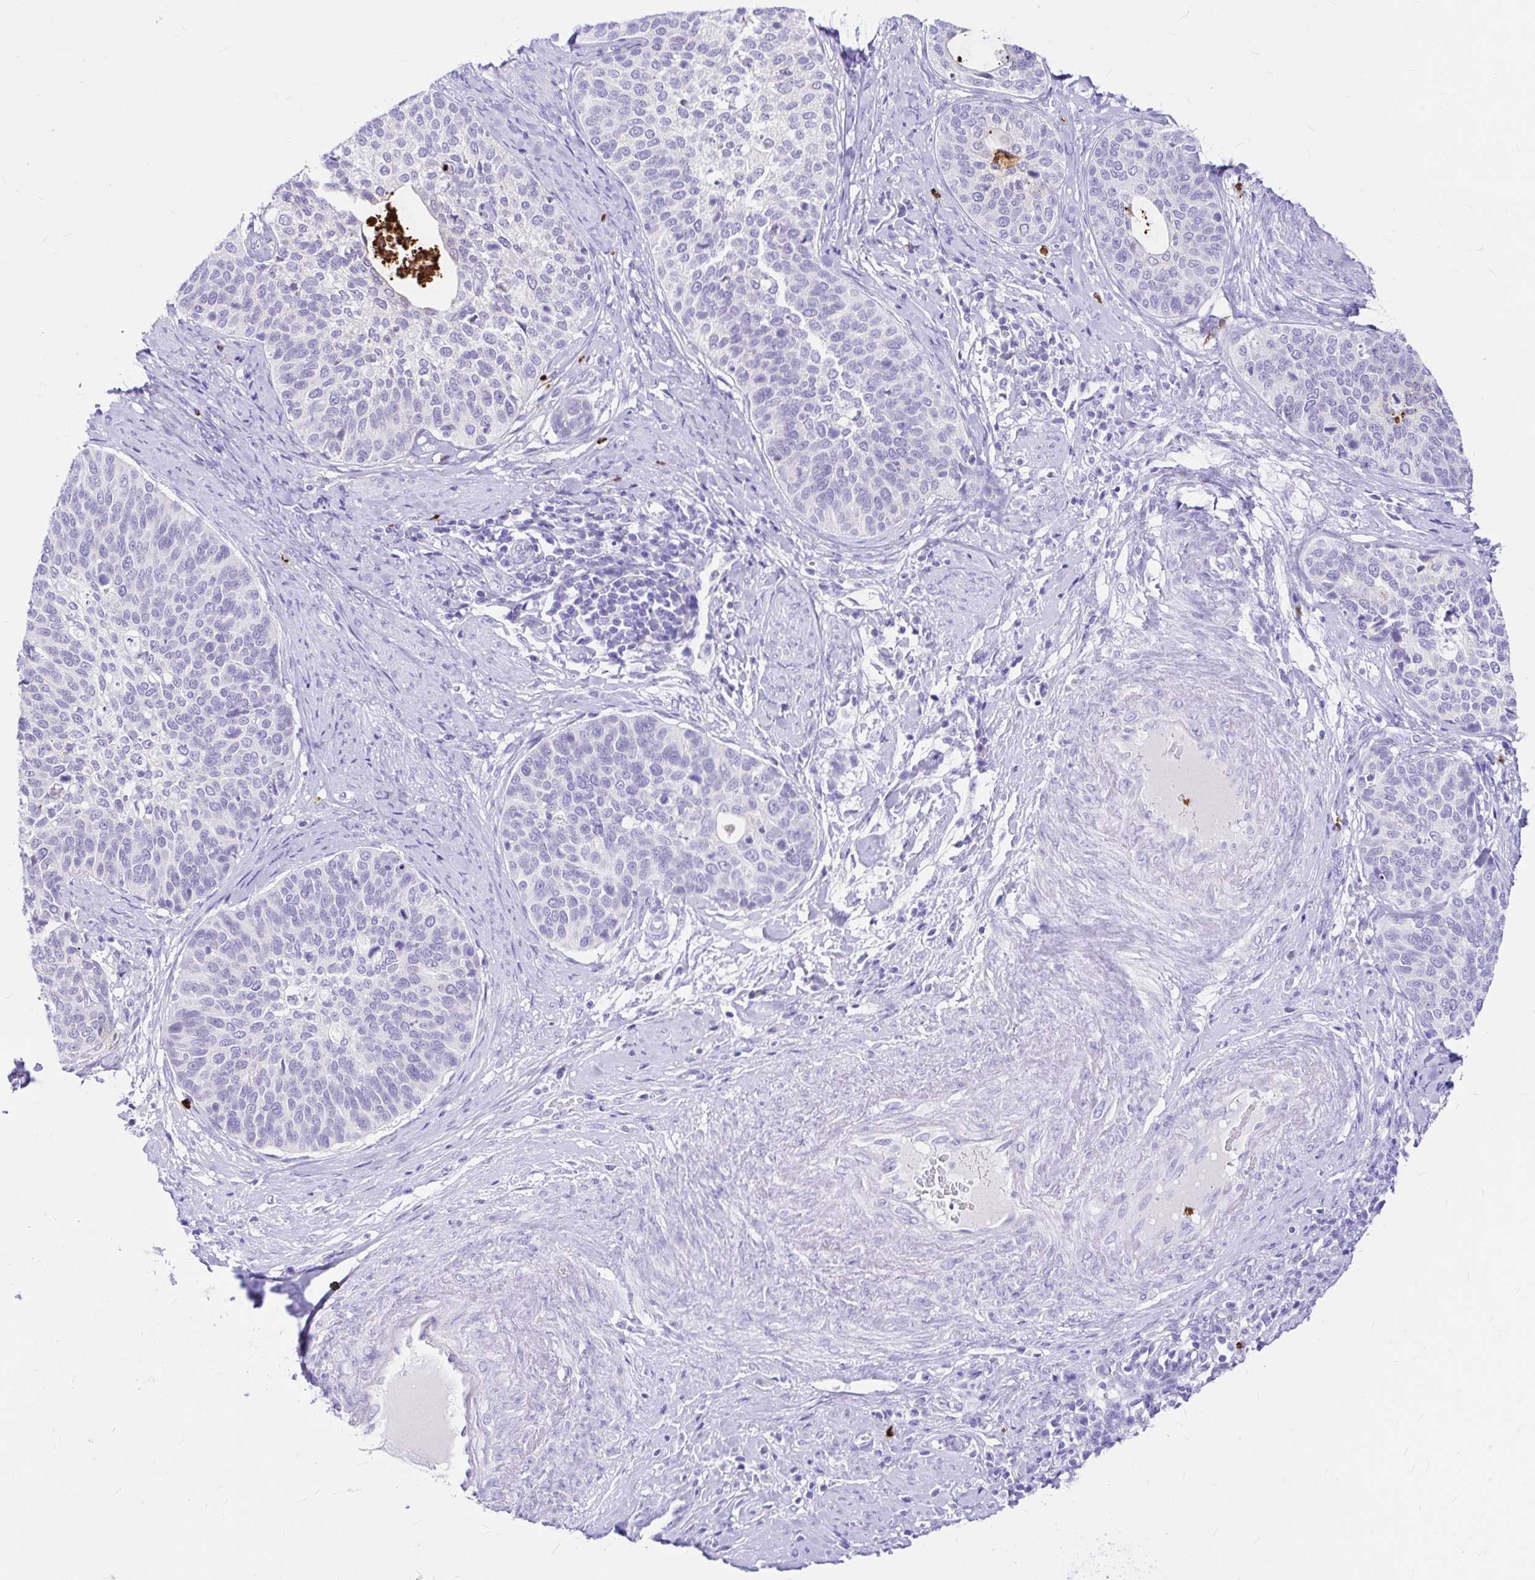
{"staining": {"intensity": "negative", "quantity": "none", "location": "none"}, "tissue": "cervical cancer", "cell_type": "Tumor cells", "image_type": "cancer", "snomed": [{"axis": "morphology", "description": "Squamous cell carcinoma, NOS"}, {"axis": "topography", "description": "Cervix"}], "caption": "High magnification brightfield microscopy of cervical squamous cell carcinoma stained with DAB (brown) and counterstained with hematoxylin (blue): tumor cells show no significant expression.", "gene": "CLEC1B", "patient": {"sex": "female", "age": 69}}